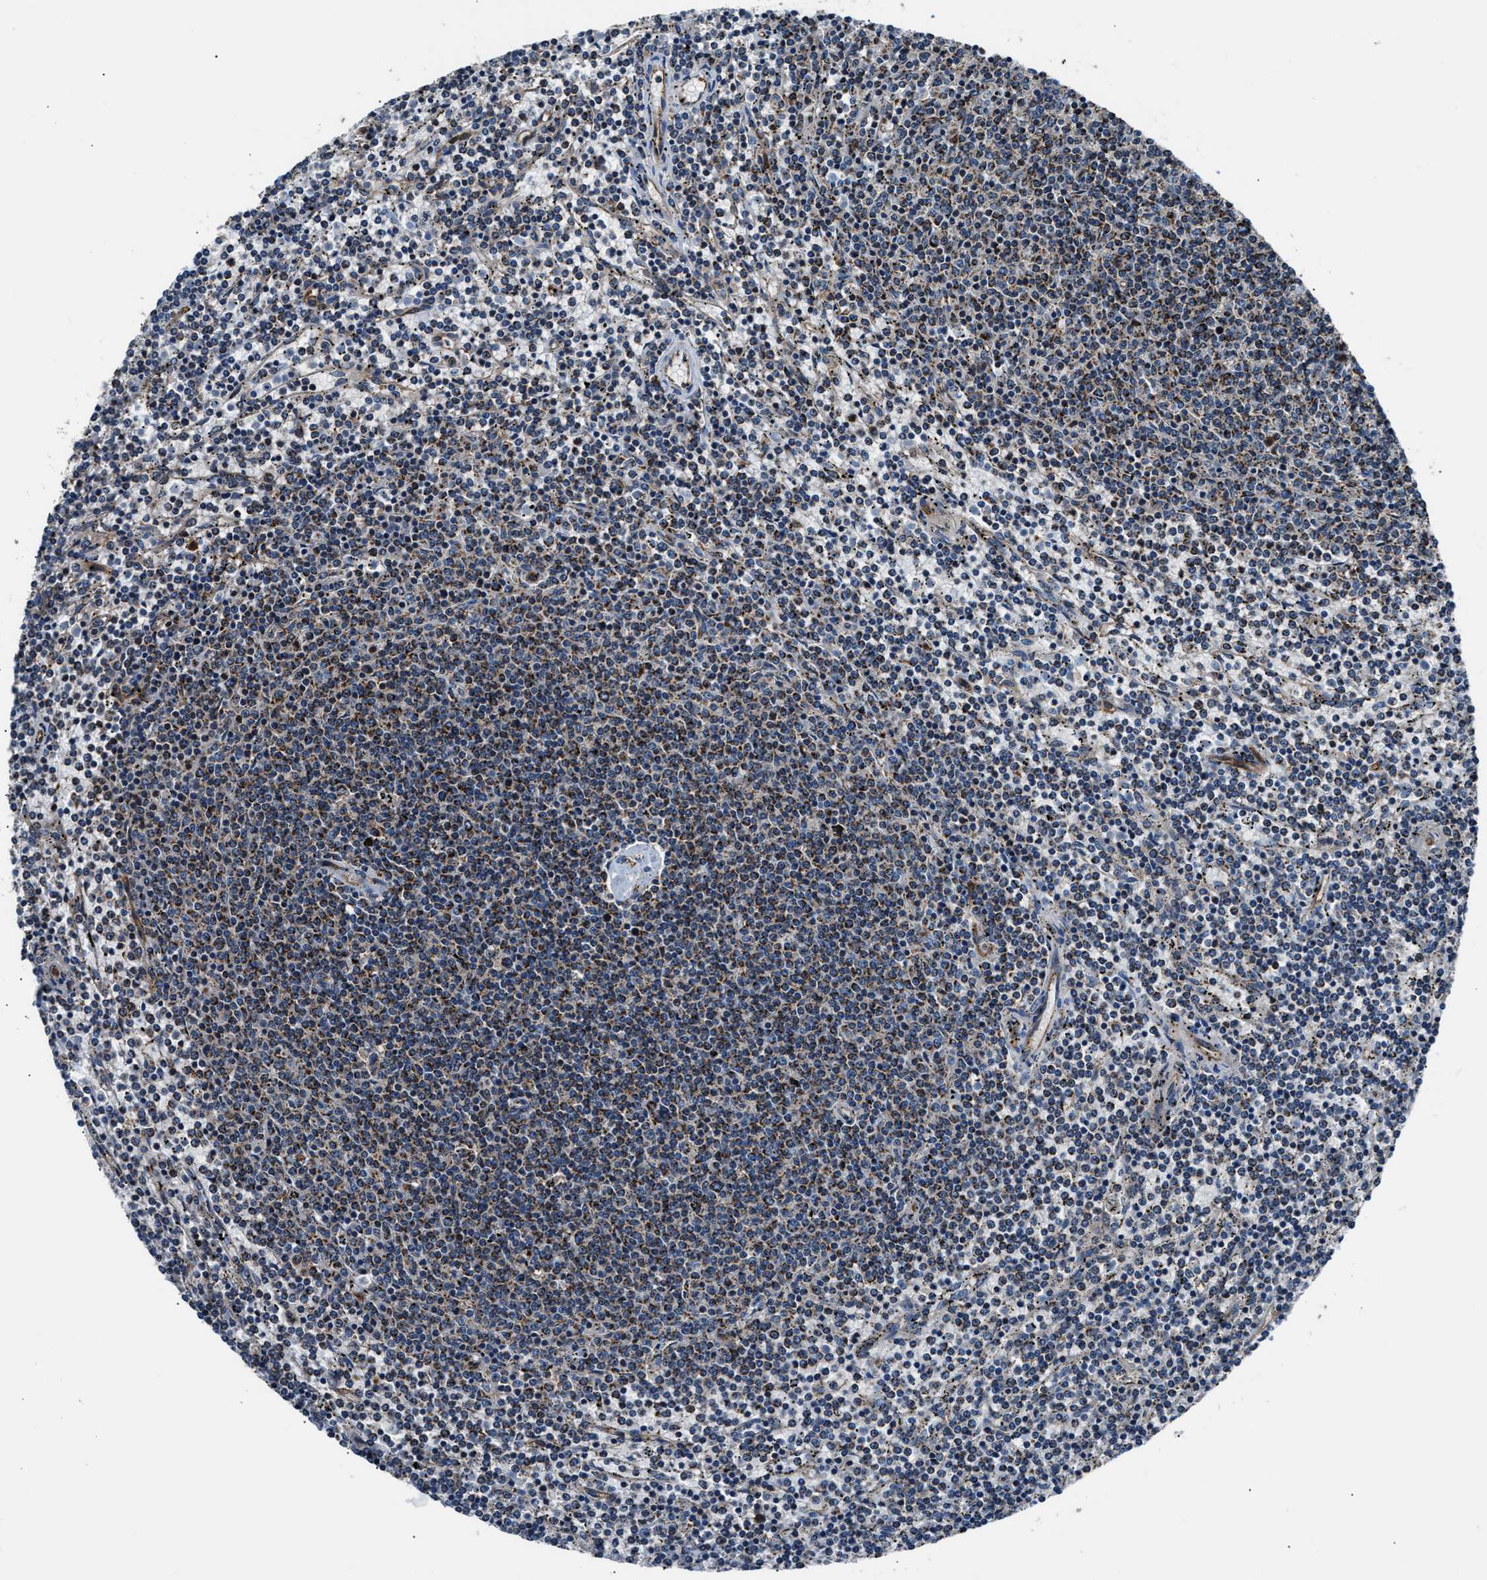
{"staining": {"intensity": "moderate", "quantity": ">75%", "location": "cytoplasmic/membranous"}, "tissue": "lymphoma", "cell_type": "Tumor cells", "image_type": "cancer", "snomed": [{"axis": "morphology", "description": "Malignant lymphoma, non-Hodgkin's type, Low grade"}, {"axis": "topography", "description": "Spleen"}], "caption": "Human malignant lymphoma, non-Hodgkin's type (low-grade) stained with a brown dye displays moderate cytoplasmic/membranous positive staining in about >75% of tumor cells.", "gene": "GGCT", "patient": {"sex": "female", "age": 50}}